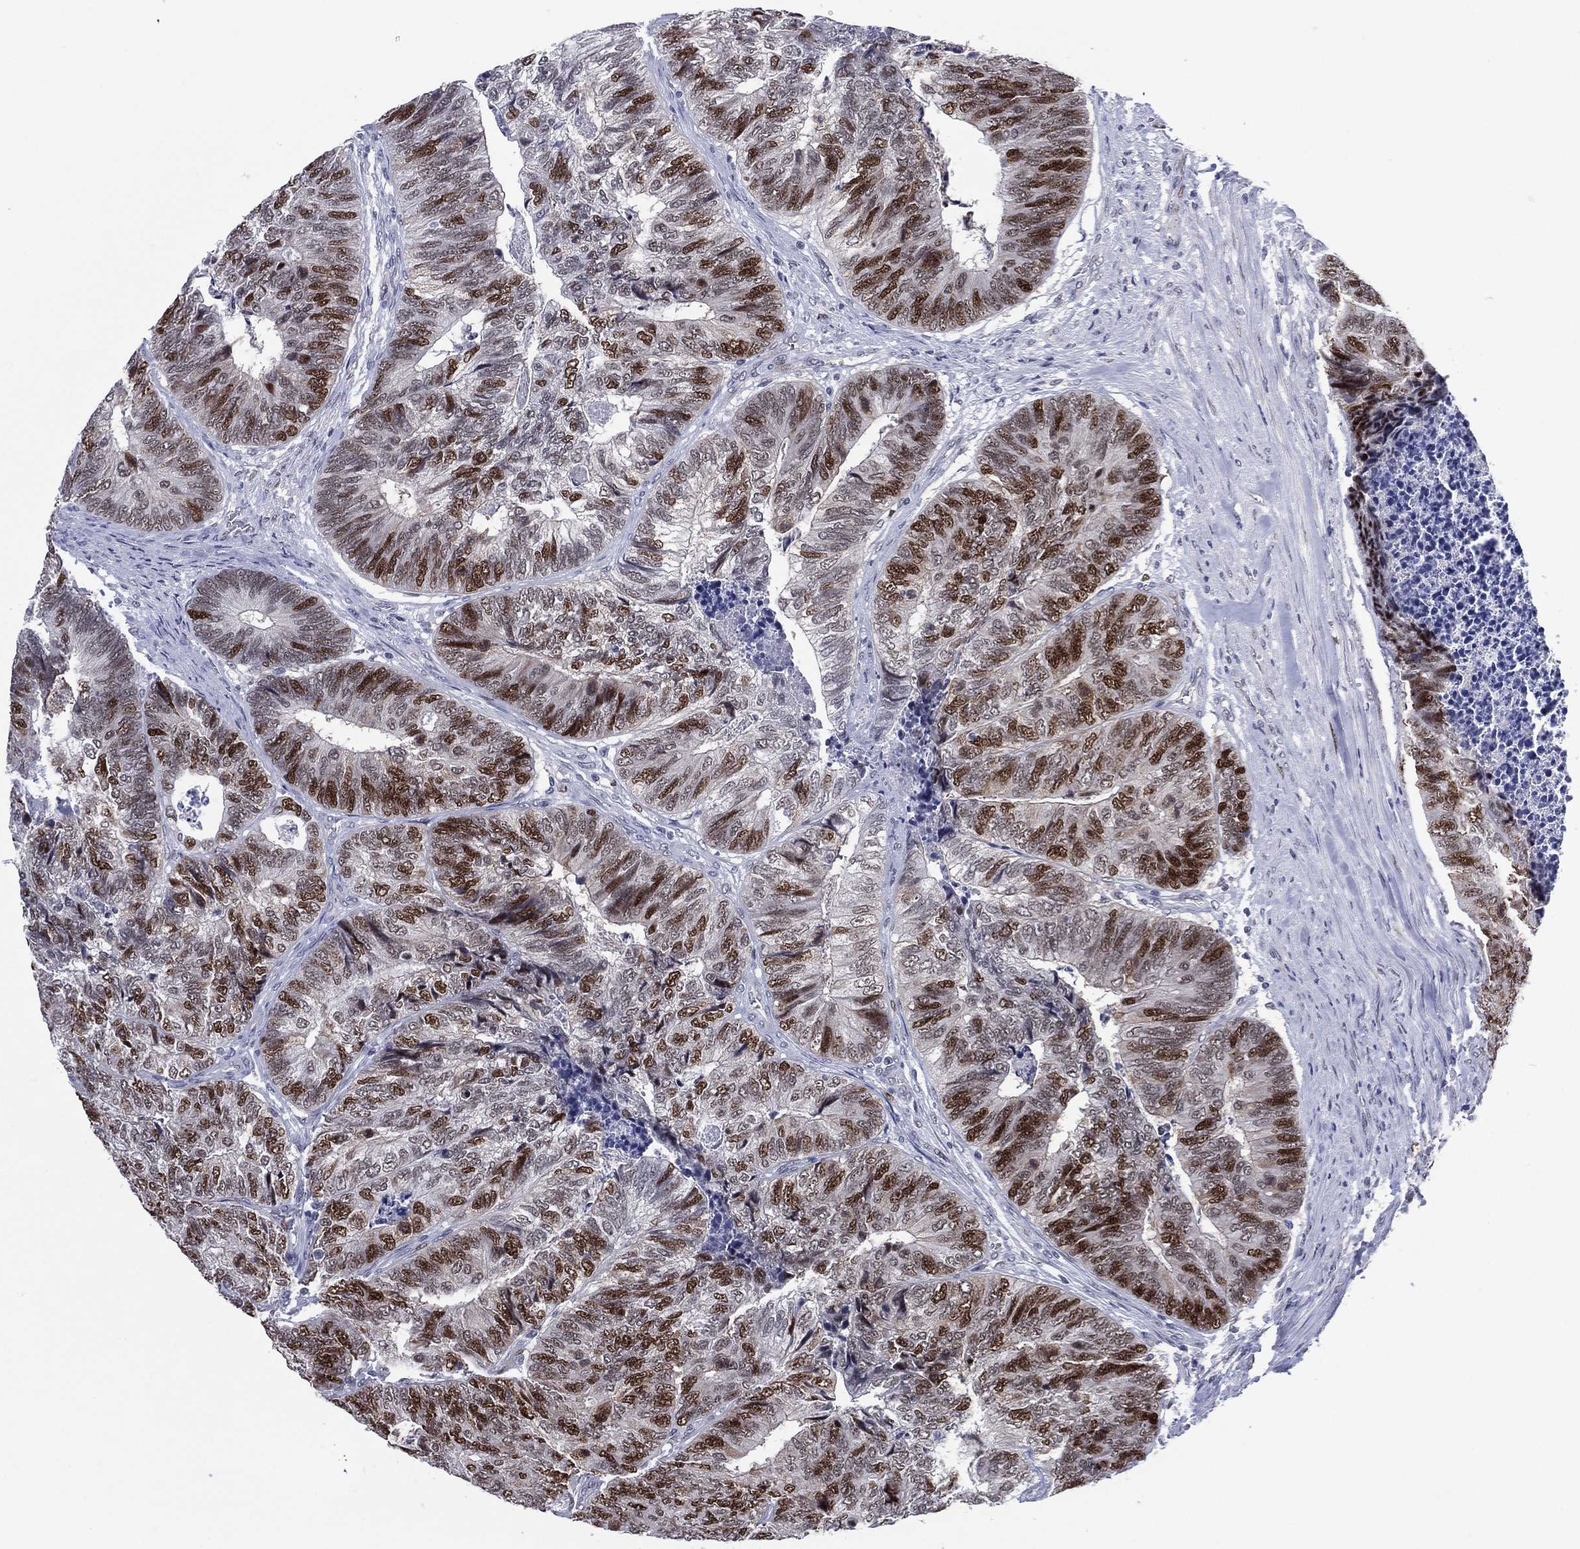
{"staining": {"intensity": "strong", "quantity": "25%-75%", "location": "nuclear"}, "tissue": "colorectal cancer", "cell_type": "Tumor cells", "image_type": "cancer", "snomed": [{"axis": "morphology", "description": "Adenocarcinoma, NOS"}, {"axis": "topography", "description": "Colon"}], "caption": "This is a photomicrograph of IHC staining of colorectal cancer, which shows strong positivity in the nuclear of tumor cells.", "gene": "GATA6", "patient": {"sex": "female", "age": 67}}